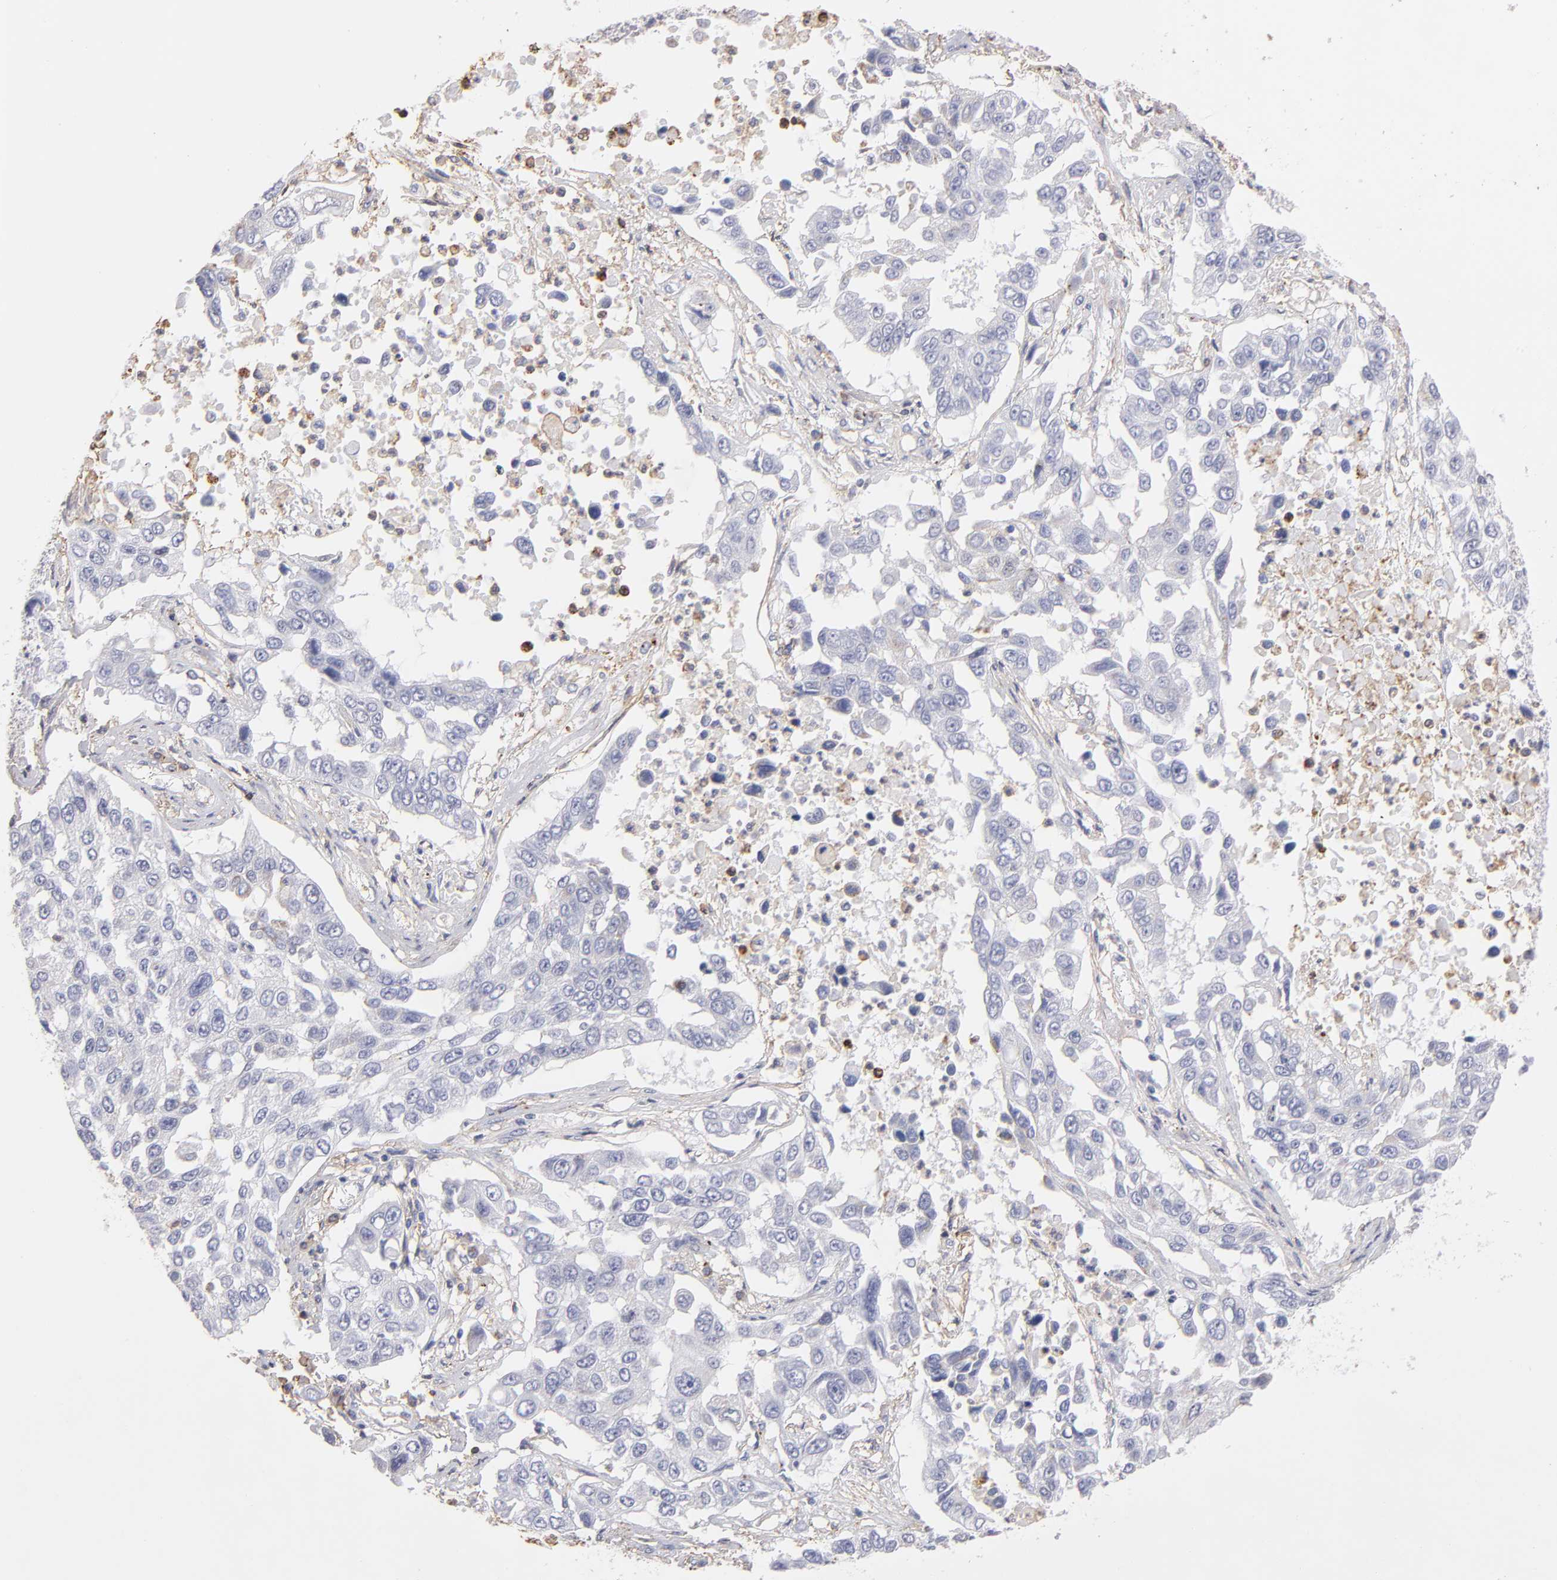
{"staining": {"intensity": "negative", "quantity": "none", "location": "none"}, "tissue": "lung cancer", "cell_type": "Tumor cells", "image_type": "cancer", "snomed": [{"axis": "morphology", "description": "Squamous cell carcinoma, NOS"}, {"axis": "topography", "description": "Lung"}], "caption": "There is no significant expression in tumor cells of squamous cell carcinoma (lung).", "gene": "ABCB1", "patient": {"sex": "male", "age": 71}}